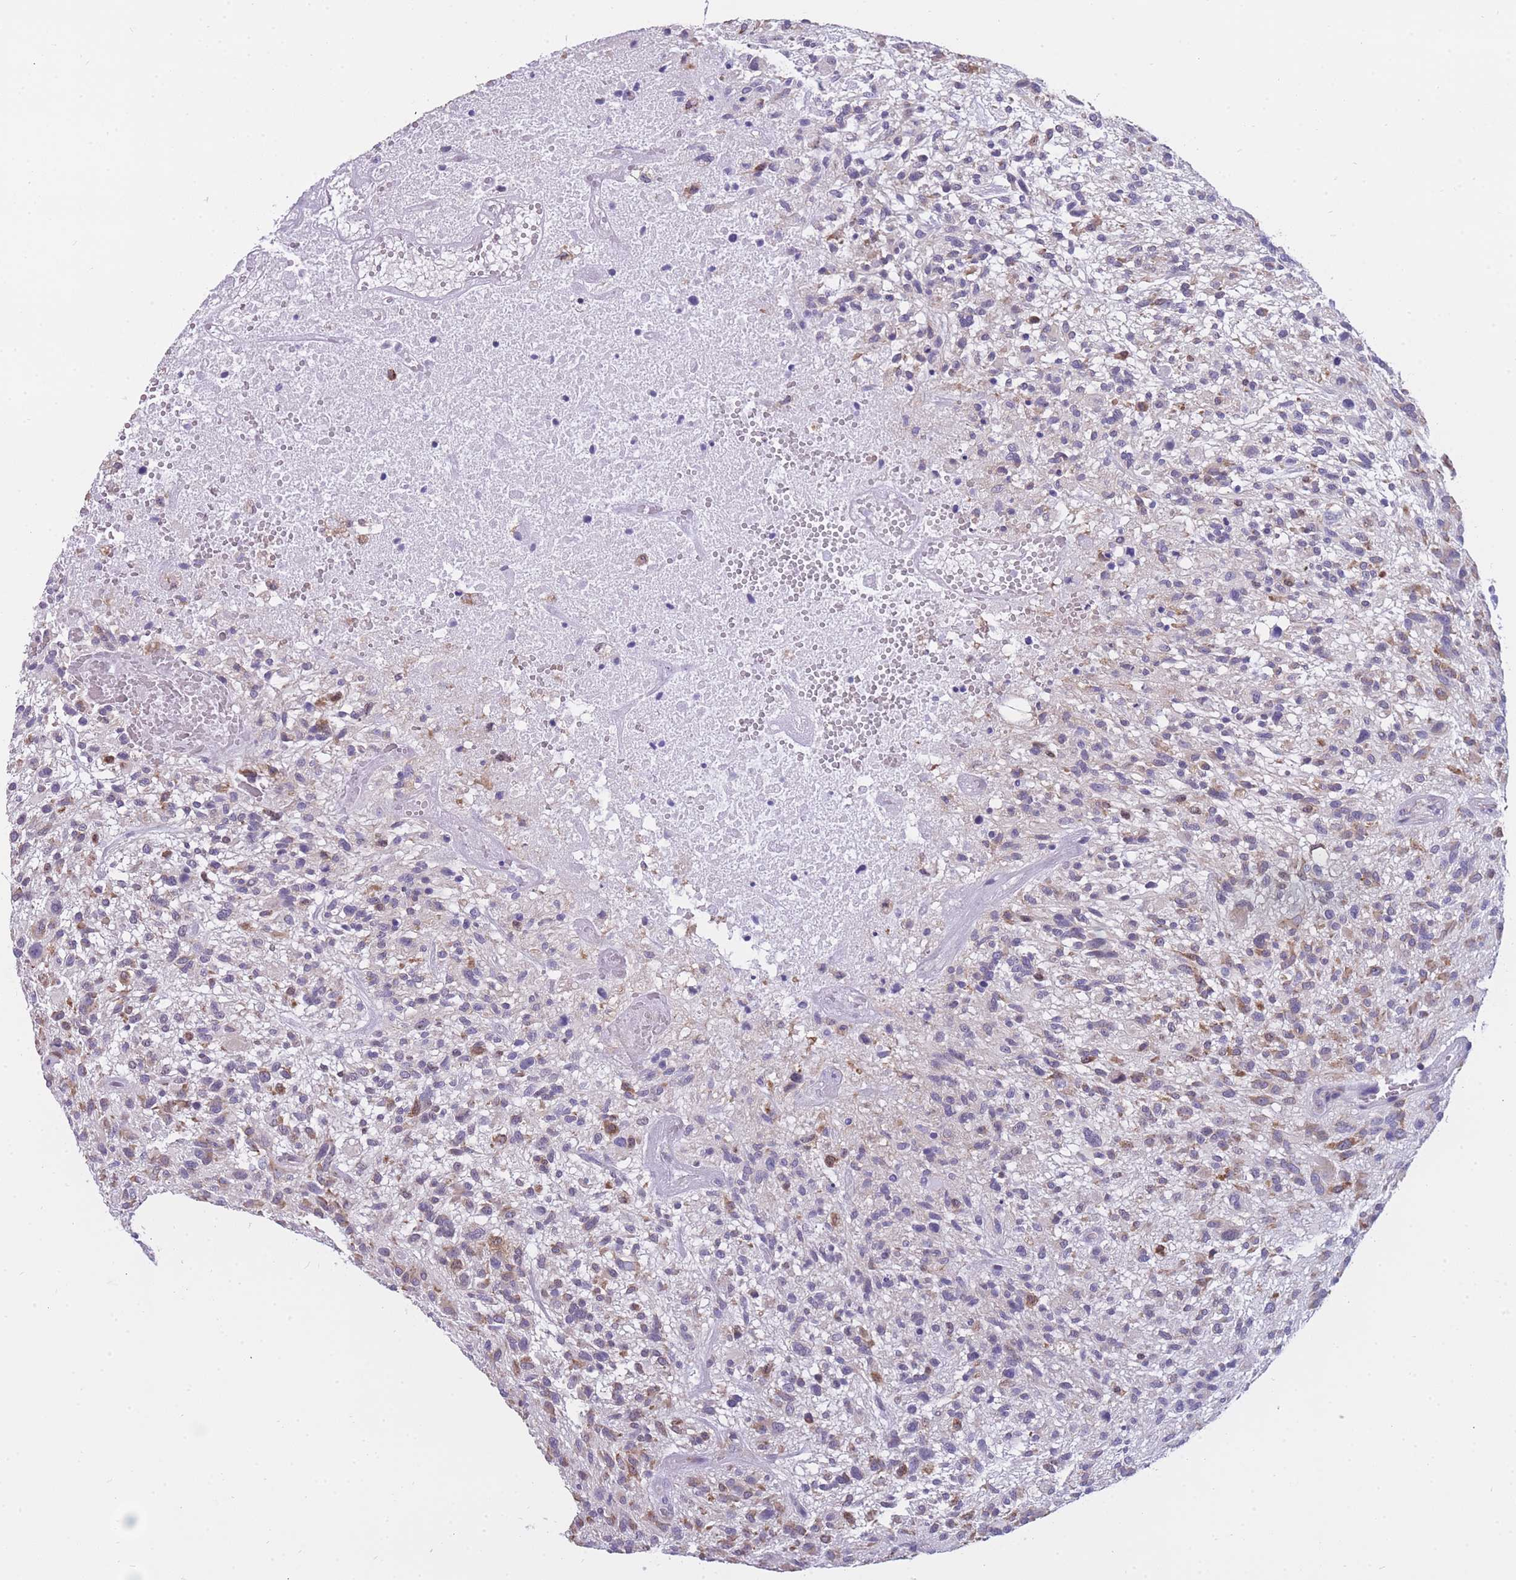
{"staining": {"intensity": "weak", "quantity": "25%-75%", "location": "cytoplasmic/membranous"}, "tissue": "glioma", "cell_type": "Tumor cells", "image_type": "cancer", "snomed": [{"axis": "morphology", "description": "Glioma, malignant, High grade"}, {"axis": "topography", "description": "Brain"}], "caption": "Tumor cells demonstrate low levels of weak cytoplasmic/membranous staining in about 25%-75% of cells in human glioma. Using DAB (brown) and hematoxylin (blue) stains, captured at high magnification using brightfield microscopy.", "gene": "ZNF662", "patient": {"sex": "male", "age": 47}}